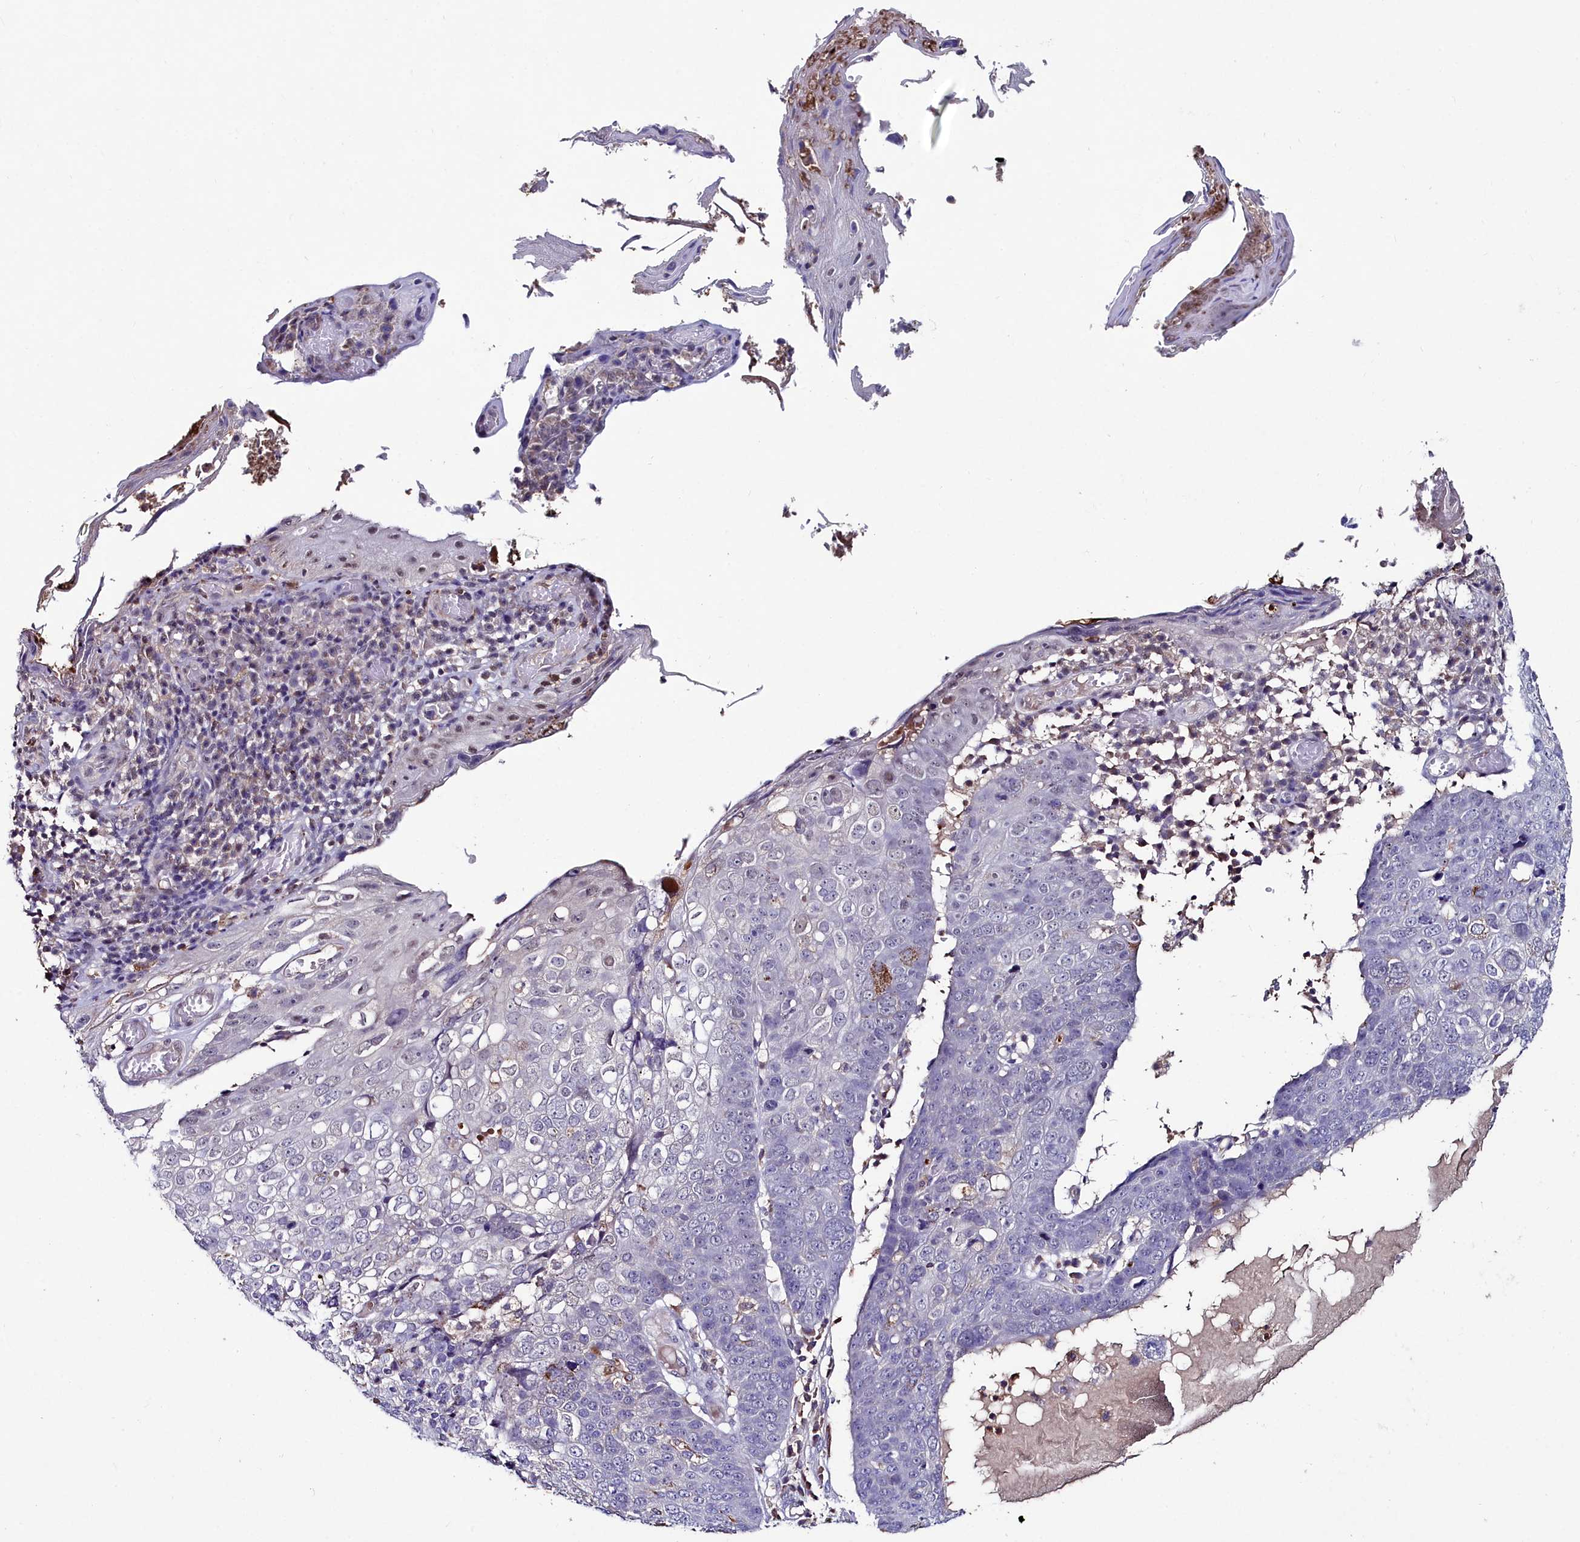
{"staining": {"intensity": "negative", "quantity": "none", "location": "none"}, "tissue": "skin cancer", "cell_type": "Tumor cells", "image_type": "cancer", "snomed": [{"axis": "morphology", "description": "Squamous cell carcinoma, NOS"}, {"axis": "topography", "description": "Skin"}], "caption": "Tumor cells show no significant protein expression in skin squamous cell carcinoma.", "gene": "AMBRA1", "patient": {"sex": "male", "age": 71}}